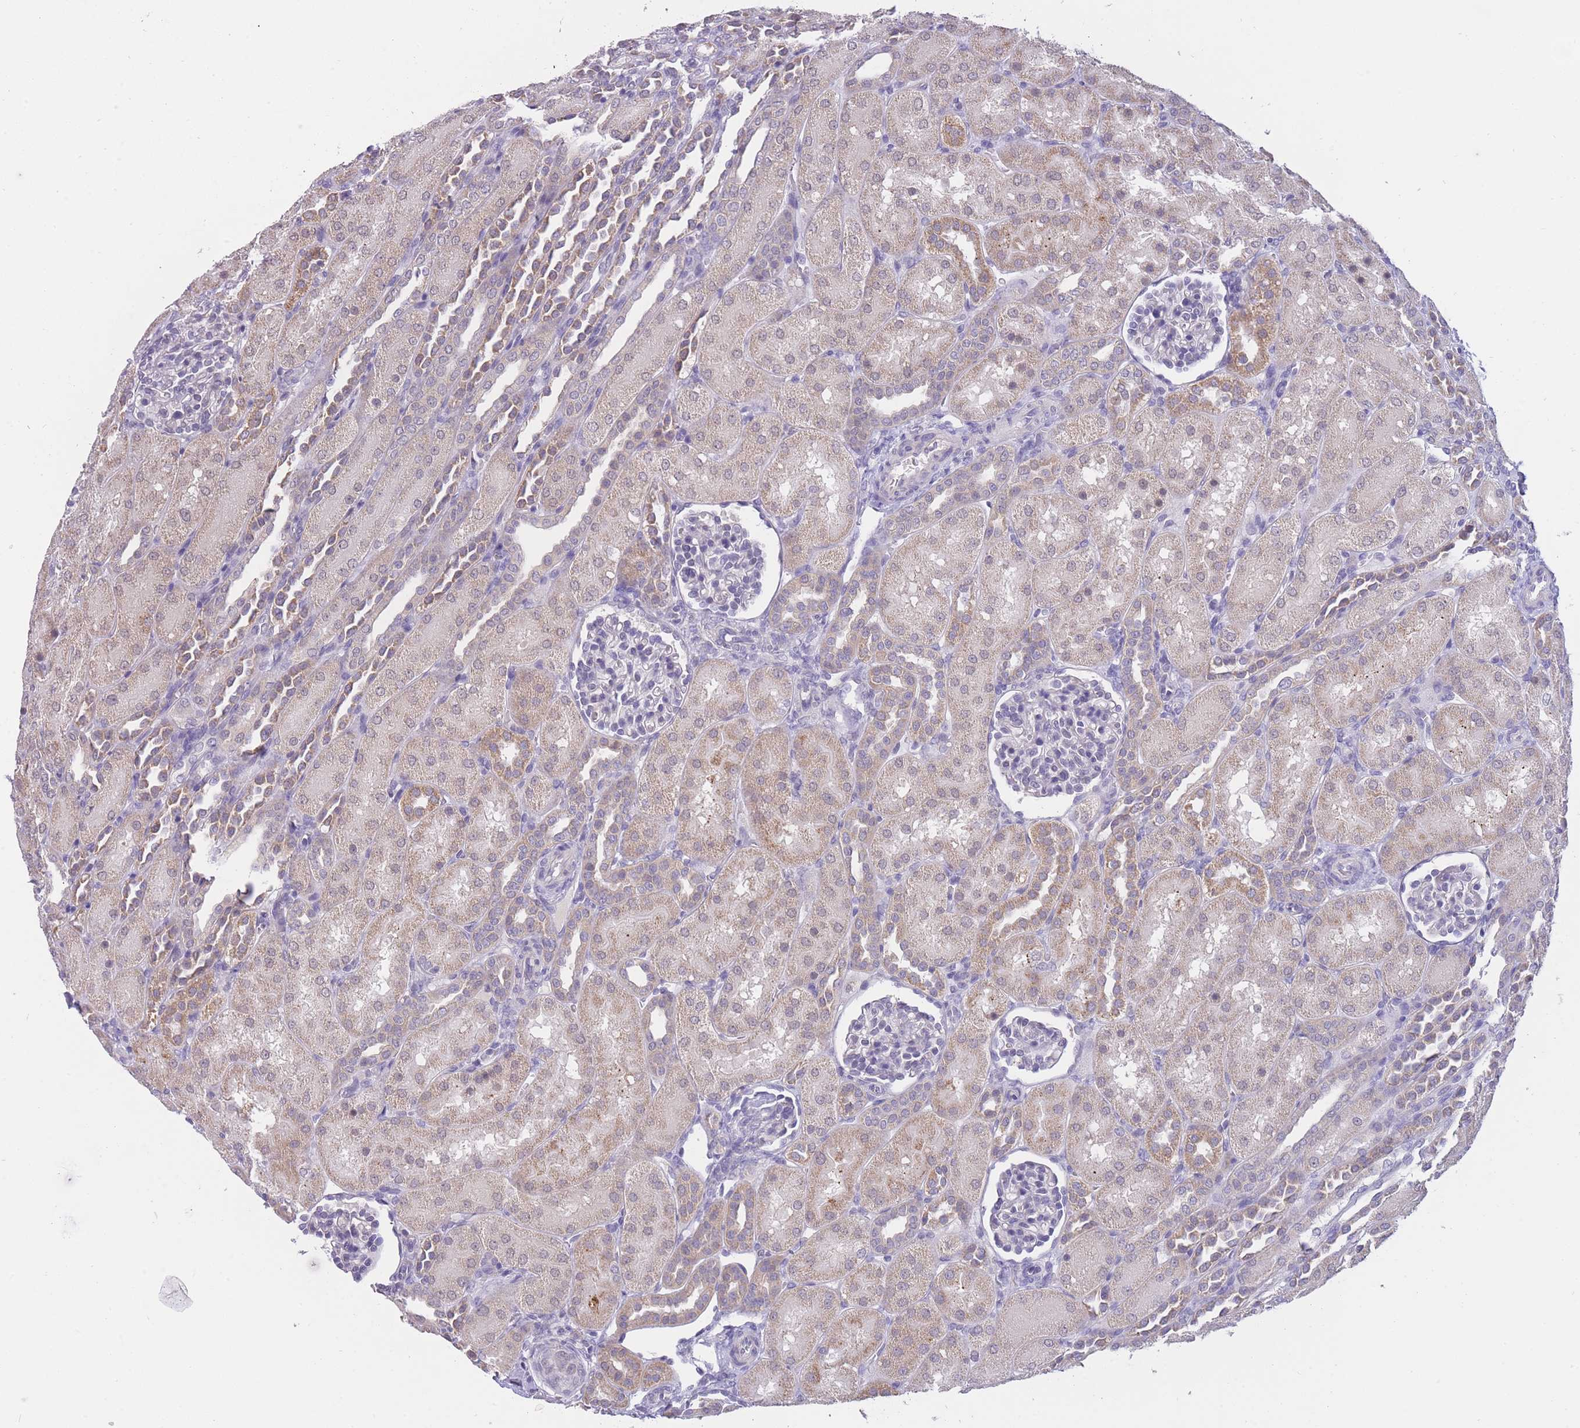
{"staining": {"intensity": "negative", "quantity": "none", "location": "none"}, "tissue": "kidney", "cell_type": "Cells in glomeruli", "image_type": "normal", "snomed": [{"axis": "morphology", "description": "Normal tissue, NOS"}, {"axis": "topography", "description": "Kidney"}], "caption": "IHC photomicrograph of unremarkable kidney stained for a protein (brown), which exhibits no staining in cells in glomeruli.", "gene": "GOLGA6L1", "patient": {"sex": "male", "age": 1}}